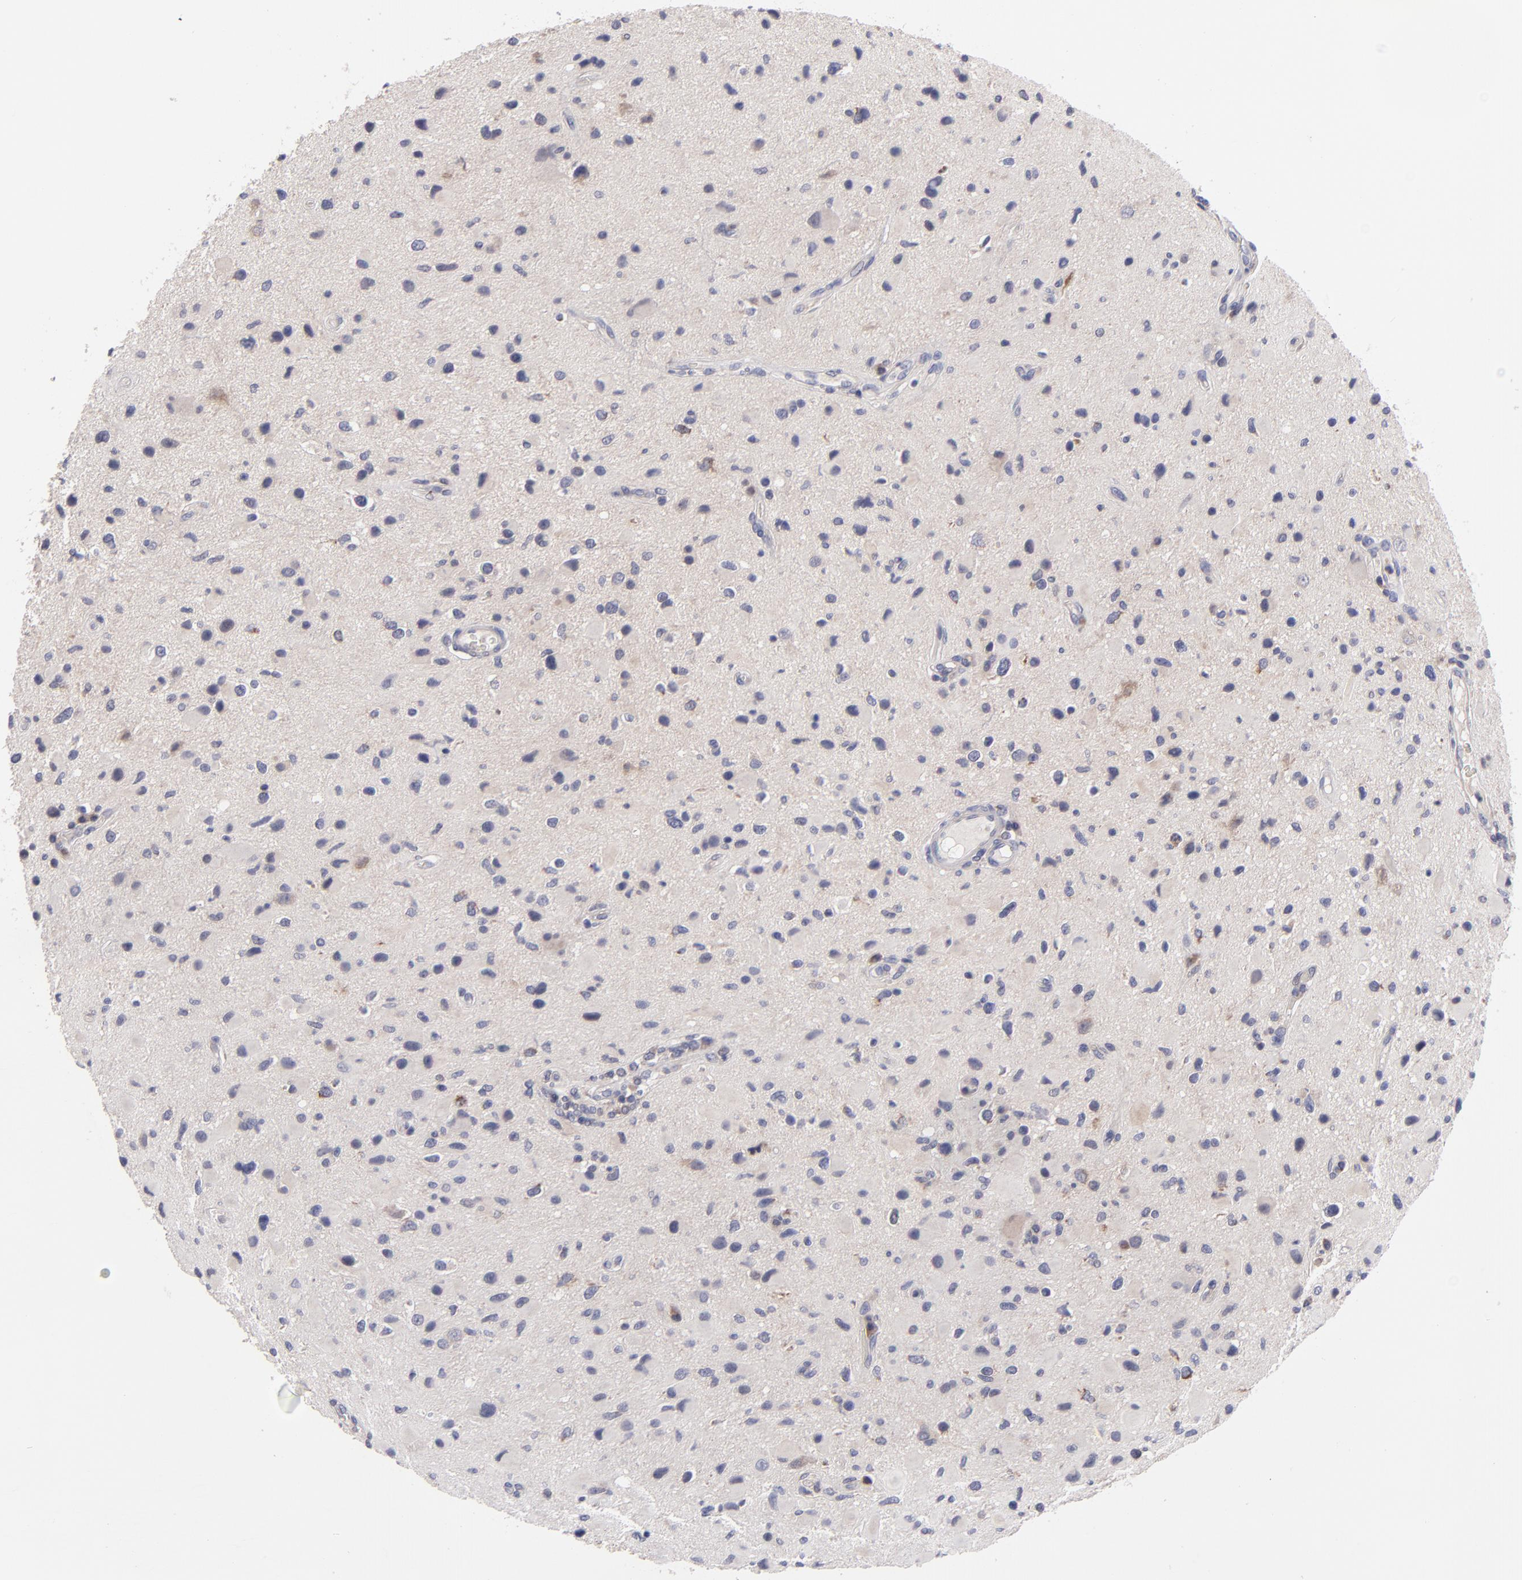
{"staining": {"intensity": "negative", "quantity": "none", "location": "none"}, "tissue": "glioma", "cell_type": "Tumor cells", "image_type": "cancer", "snomed": [{"axis": "morphology", "description": "Glioma, malignant, Low grade"}, {"axis": "topography", "description": "Brain"}], "caption": "The immunohistochemistry (IHC) photomicrograph has no significant expression in tumor cells of glioma tissue. The staining is performed using DAB brown chromogen with nuclei counter-stained in using hematoxylin.", "gene": "HCCS", "patient": {"sex": "female", "age": 32}}